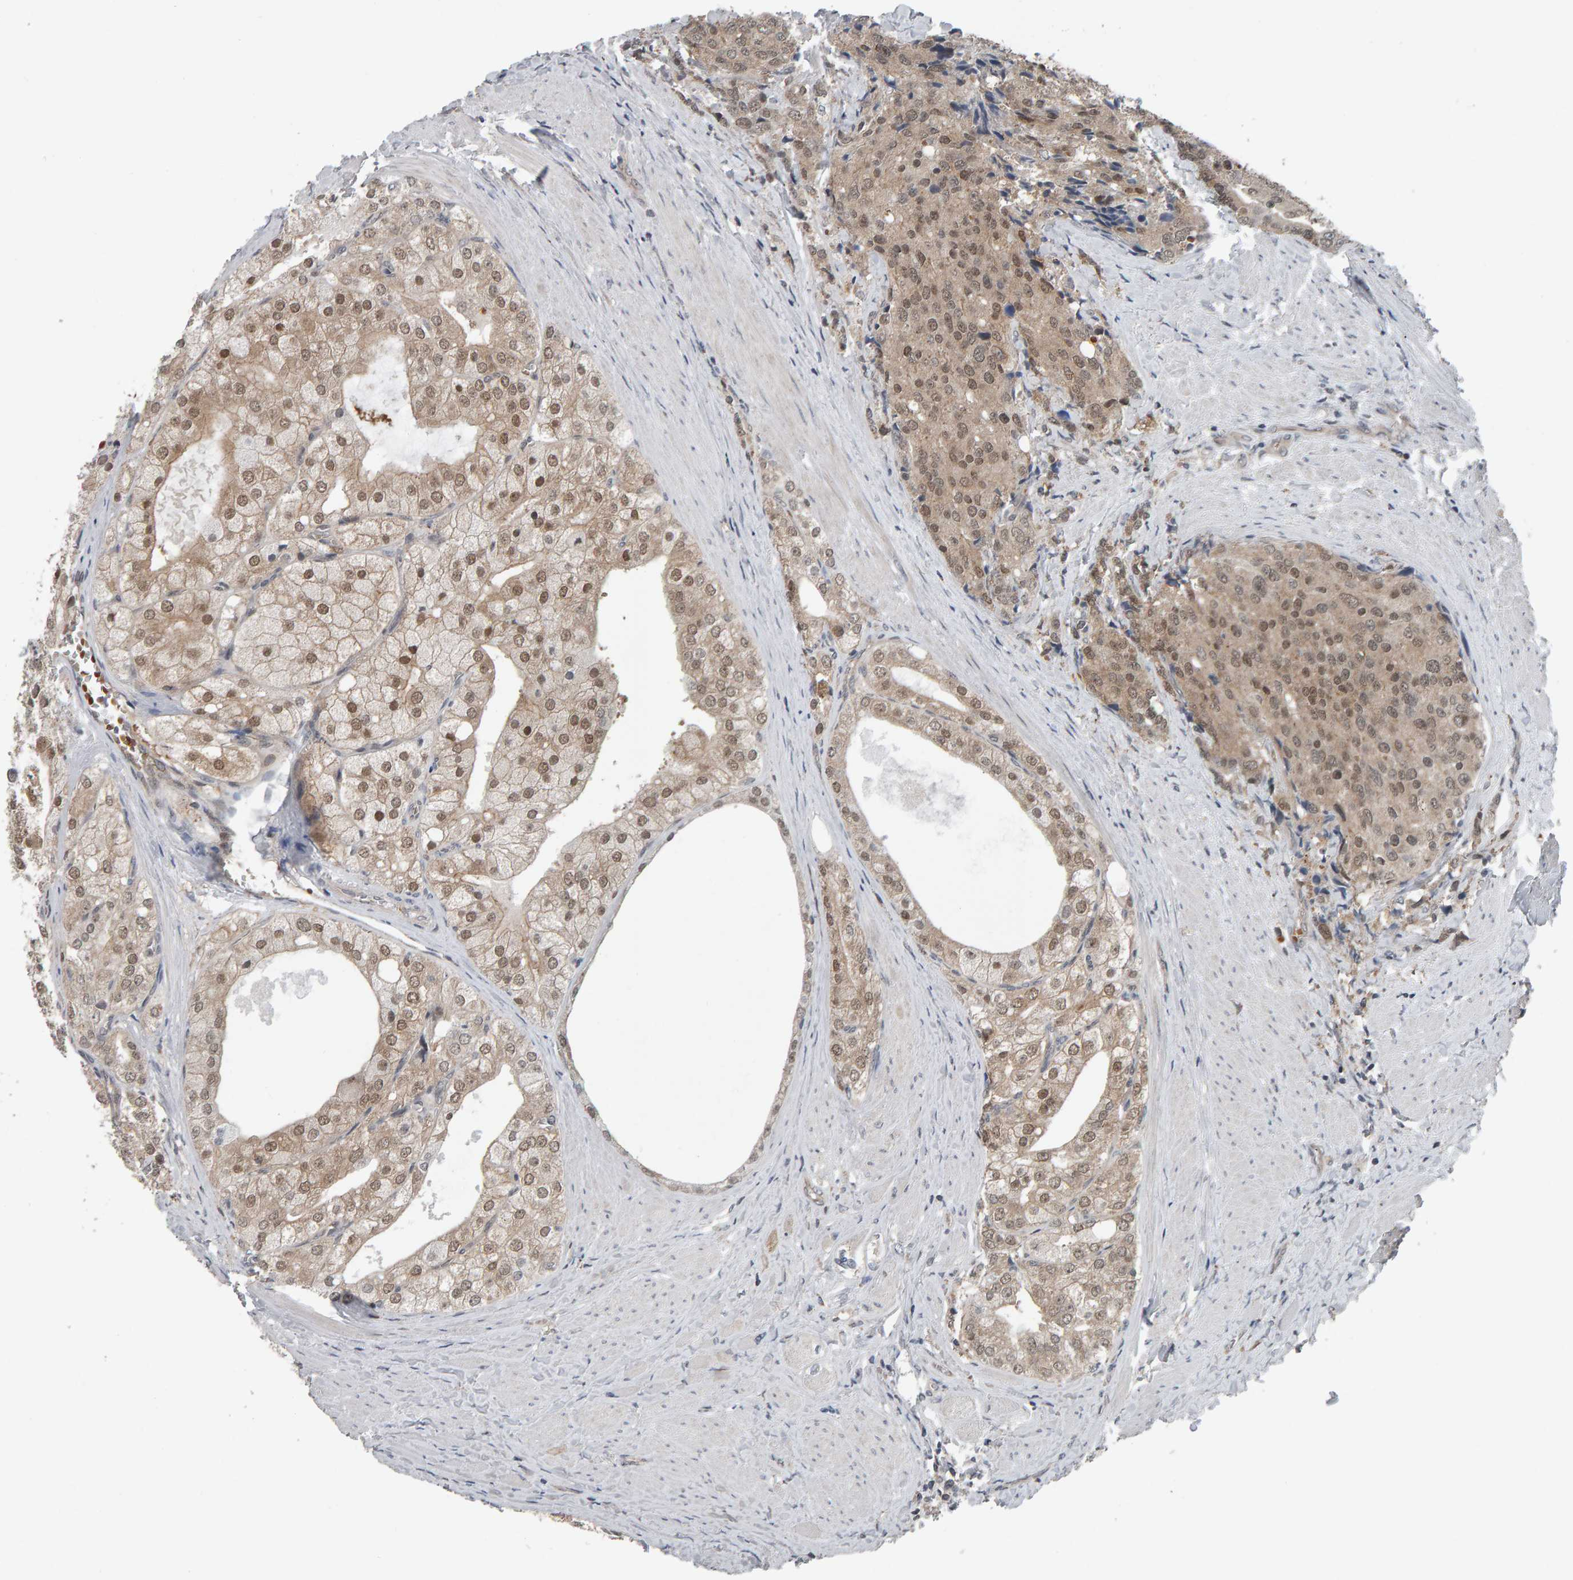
{"staining": {"intensity": "moderate", "quantity": ">75%", "location": "nuclear"}, "tissue": "prostate cancer", "cell_type": "Tumor cells", "image_type": "cancer", "snomed": [{"axis": "morphology", "description": "Adenocarcinoma, High grade"}, {"axis": "topography", "description": "Prostate"}], "caption": "A medium amount of moderate nuclear expression is seen in approximately >75% of tumor cells in high-grade adenocarcinoma (prostate) tissue.", "gene": "COASY", "patient": {"sex": "male", "age": 50}}